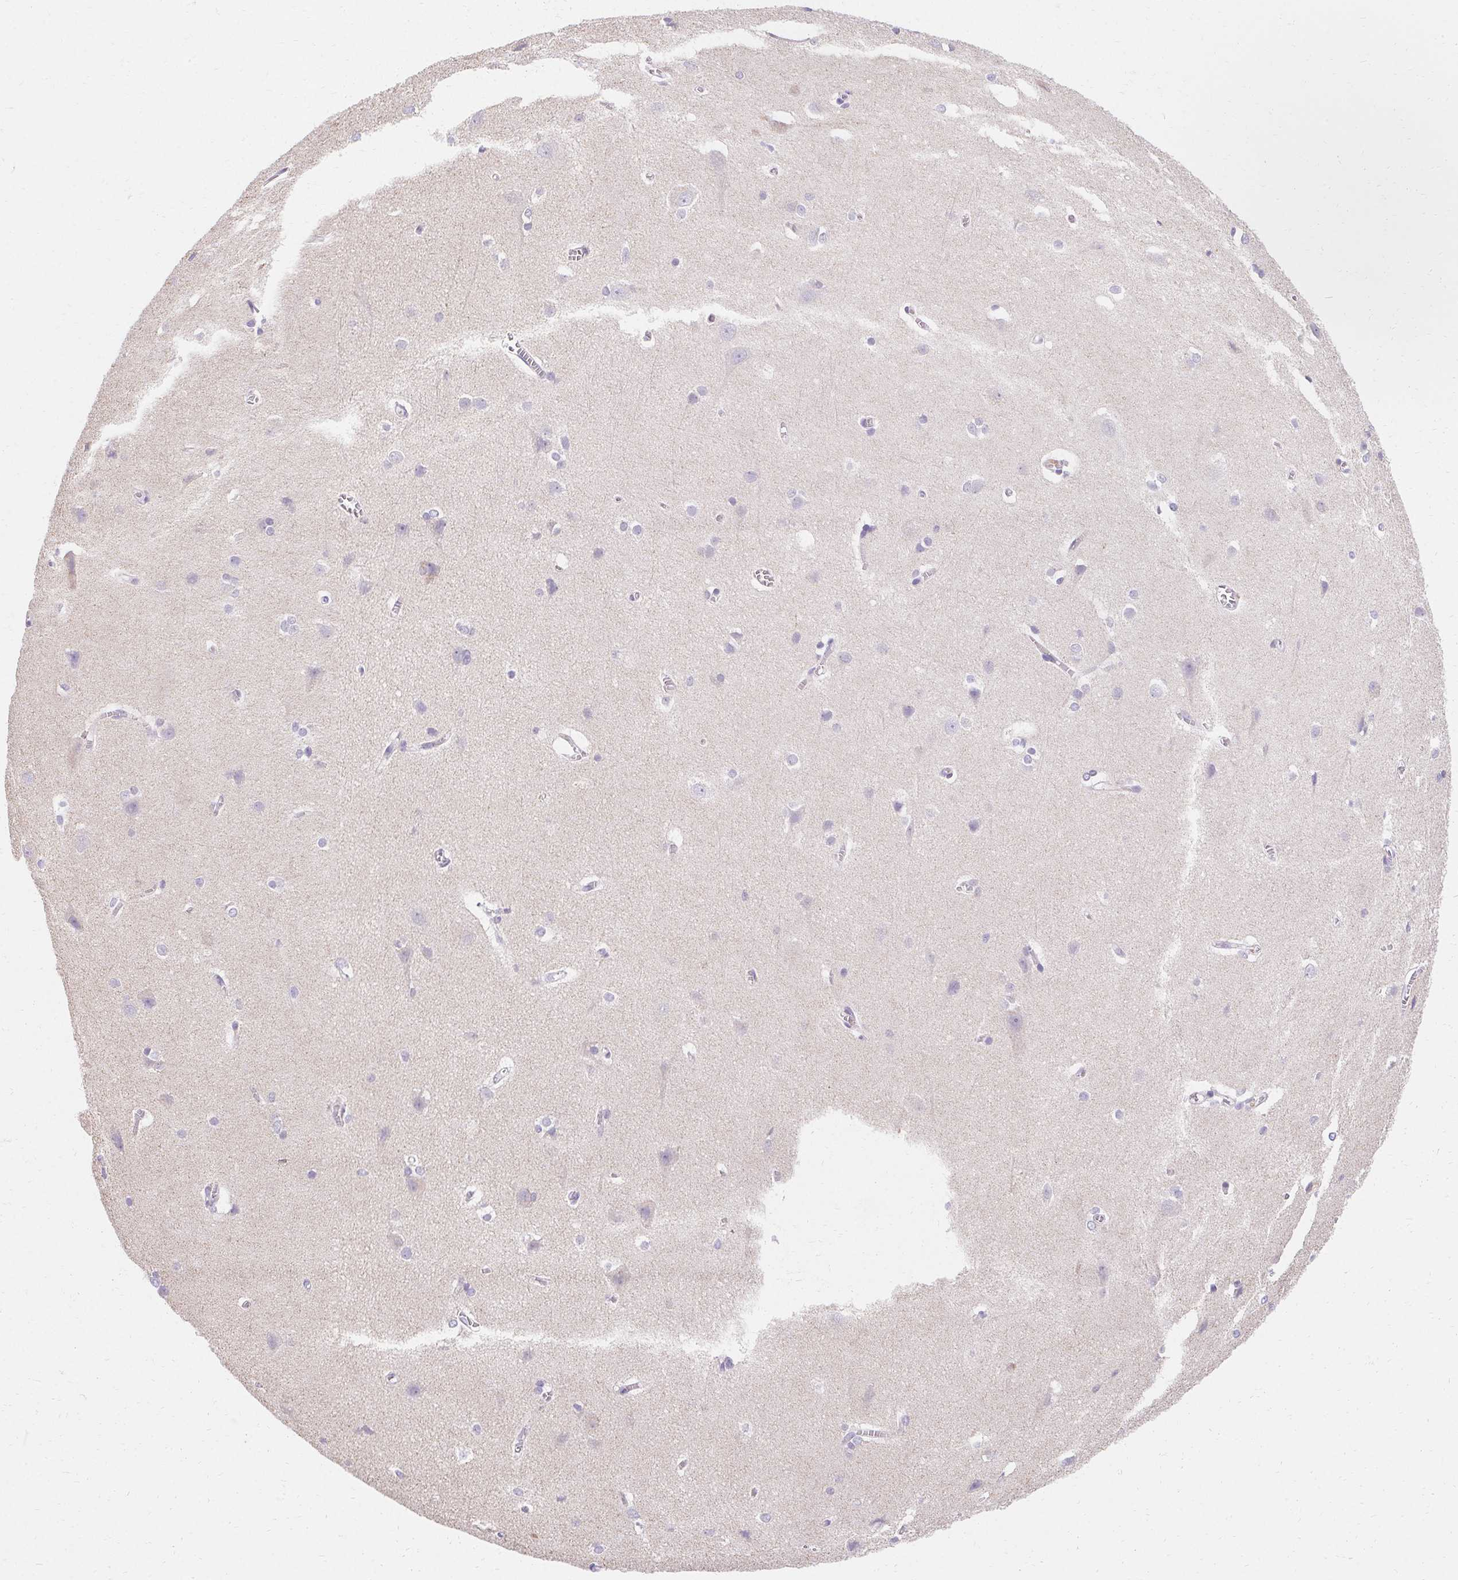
{"staining": {"intensity": "negative", "quantity": "none", "location": "none"}, "tissue": "cerebral cortex", "cell_type": "Endothelial cells", "image_type": "normal", "snomed": [{"axis": "morphology", "description": "Normal tissue, NOS"}, {"axis": "topography", "description": "Cerebral cortex"}], "caption": "Endothelial cells are negative for protein expression in unremarkable human cerebral cortex.", "gene": "ASGR2", "patient": {"sex": "male", "age": 37}}